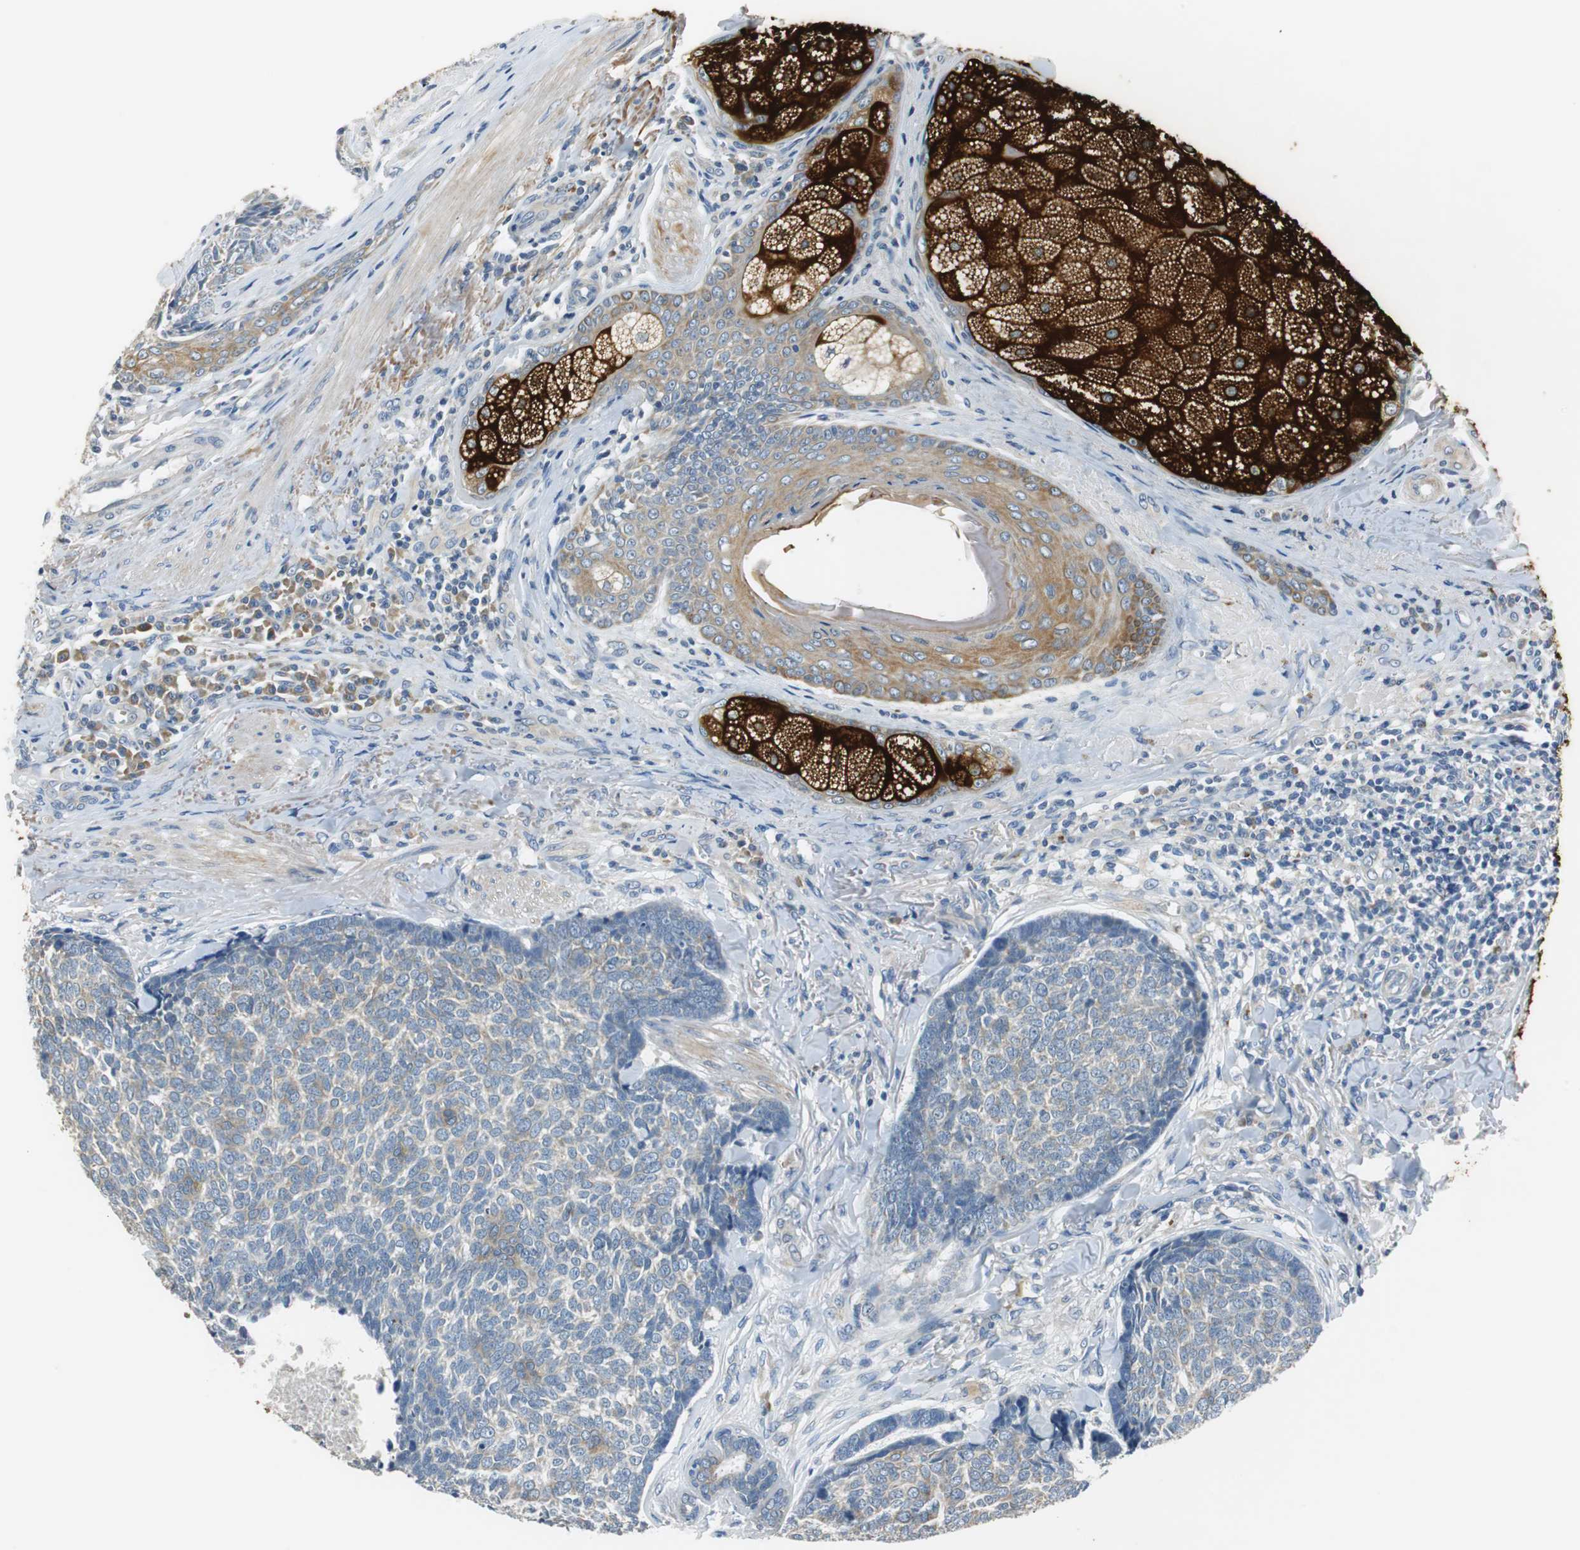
{"staining": {"intensity": "weak", "quantity": "<25%", "location": "cytoplasmic/membranous"}, "tissue": "skin cancer", "cell_type": "Tumor cells", "image_type": "cancer", "snomed": [{"axis": "morphology", "description": "Basal cell carcinoma"}, {"axis": "topography", "description": "Skin"}], "caption": "Immunohistochemical staining of skin cancer (basal cell carcinoma) reveals no significant positivity in tumor cells.", "gene": "FADS2", "patient": {"sex": "male", "age": 84}}